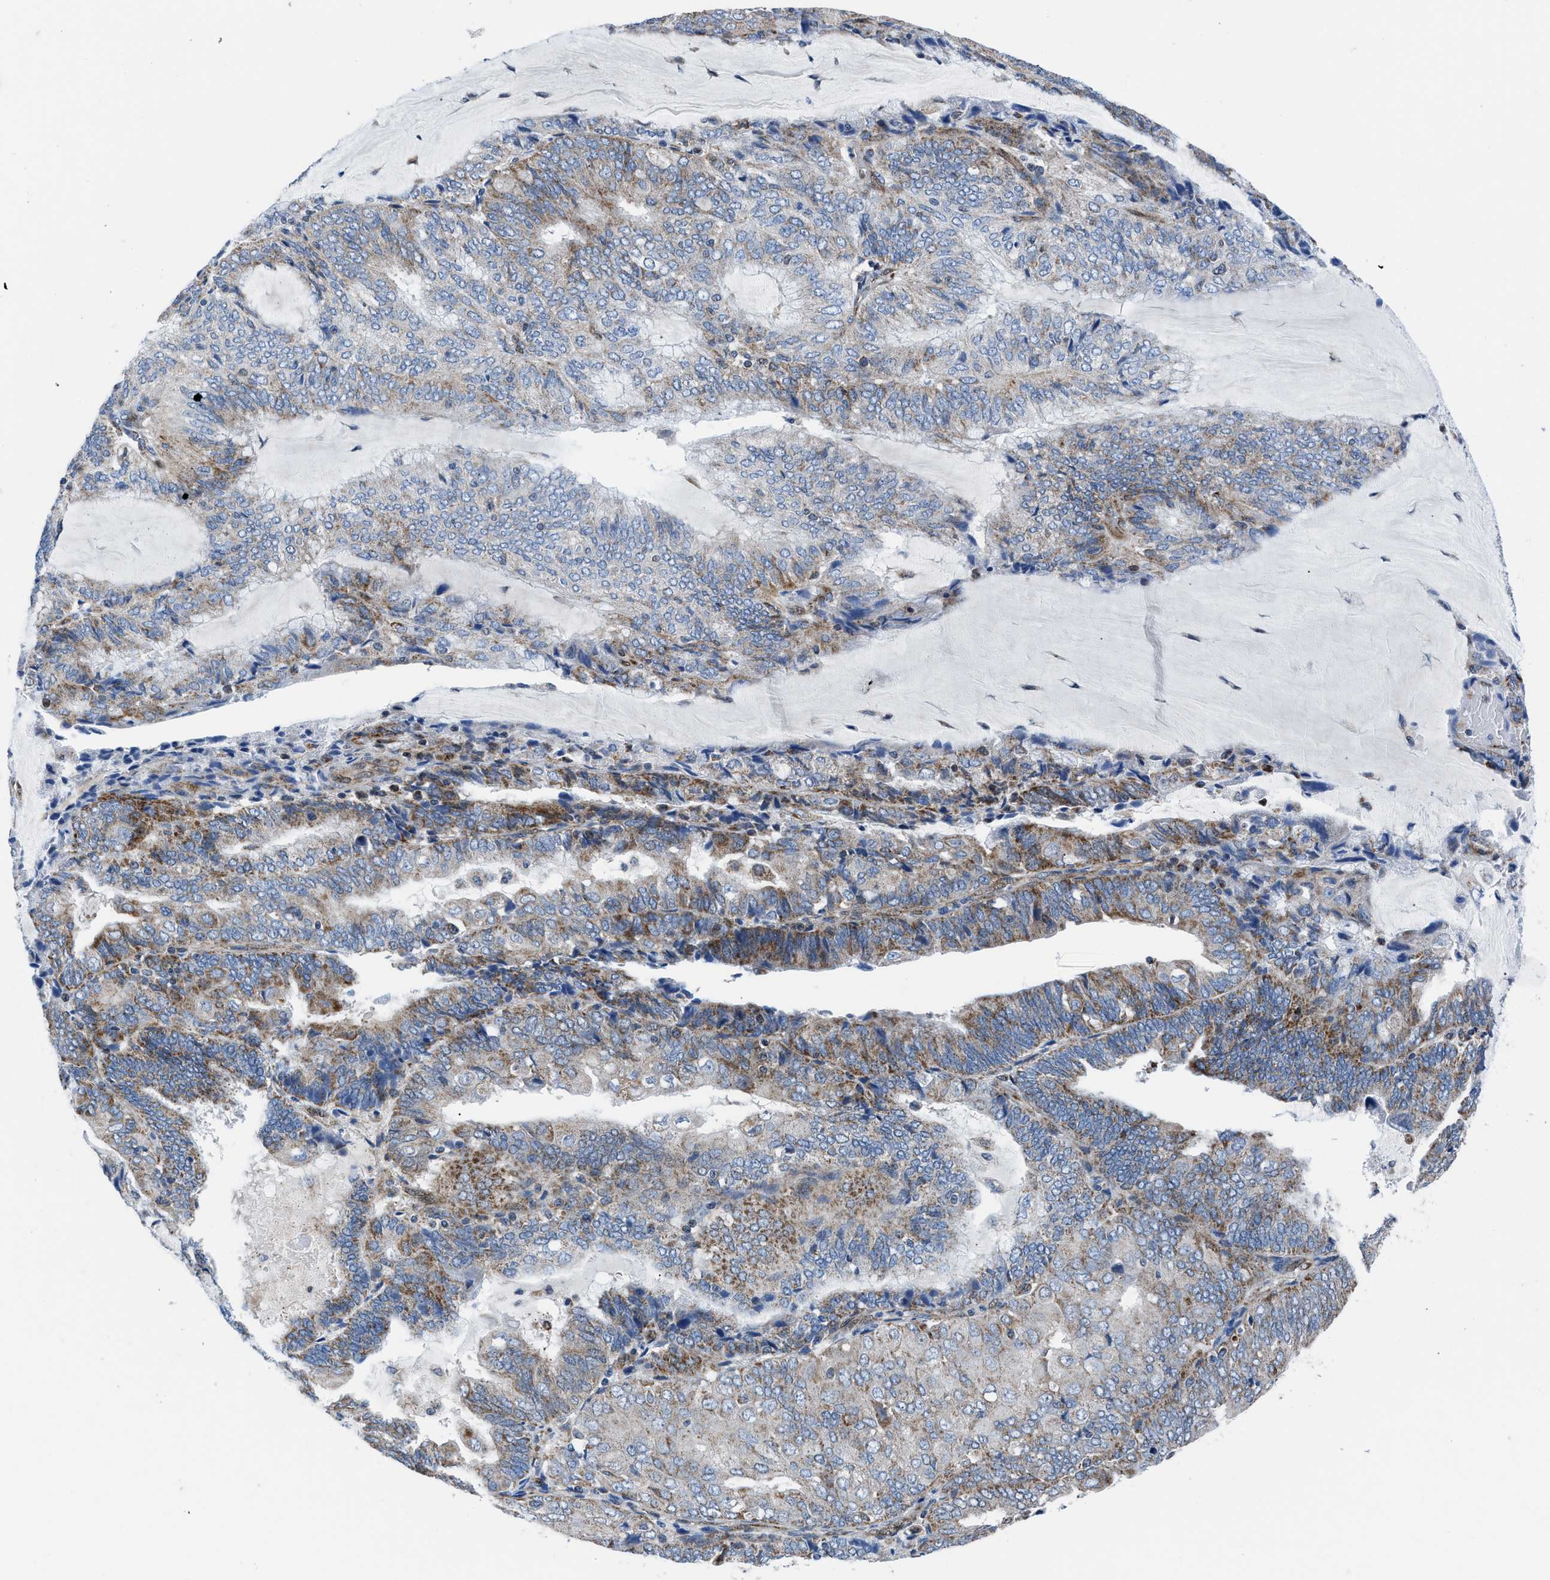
{"staining": {"intensity": "moderate", "quantity": "25%-75%", "location": "cytoplasmic/membranous"}, "tissue": "endometrial cancer", "cell_type": "Tumor cells", "image_type": "cancer", "snomed": [{"axis": "morphology", "description": "Adenocarcinoma, NOS"}, {"axis": "topography", "description": "Endometrium"}], "caption": "Adenocarcinoma (endometrial) tissue exhibits moderate cytoplasmic/membranous positivity in about 25%-75% of tumor cells, visualized by immunohistochemistry.", "gene": "LMO2", "patient": {"sex": "female", "age": 81}}